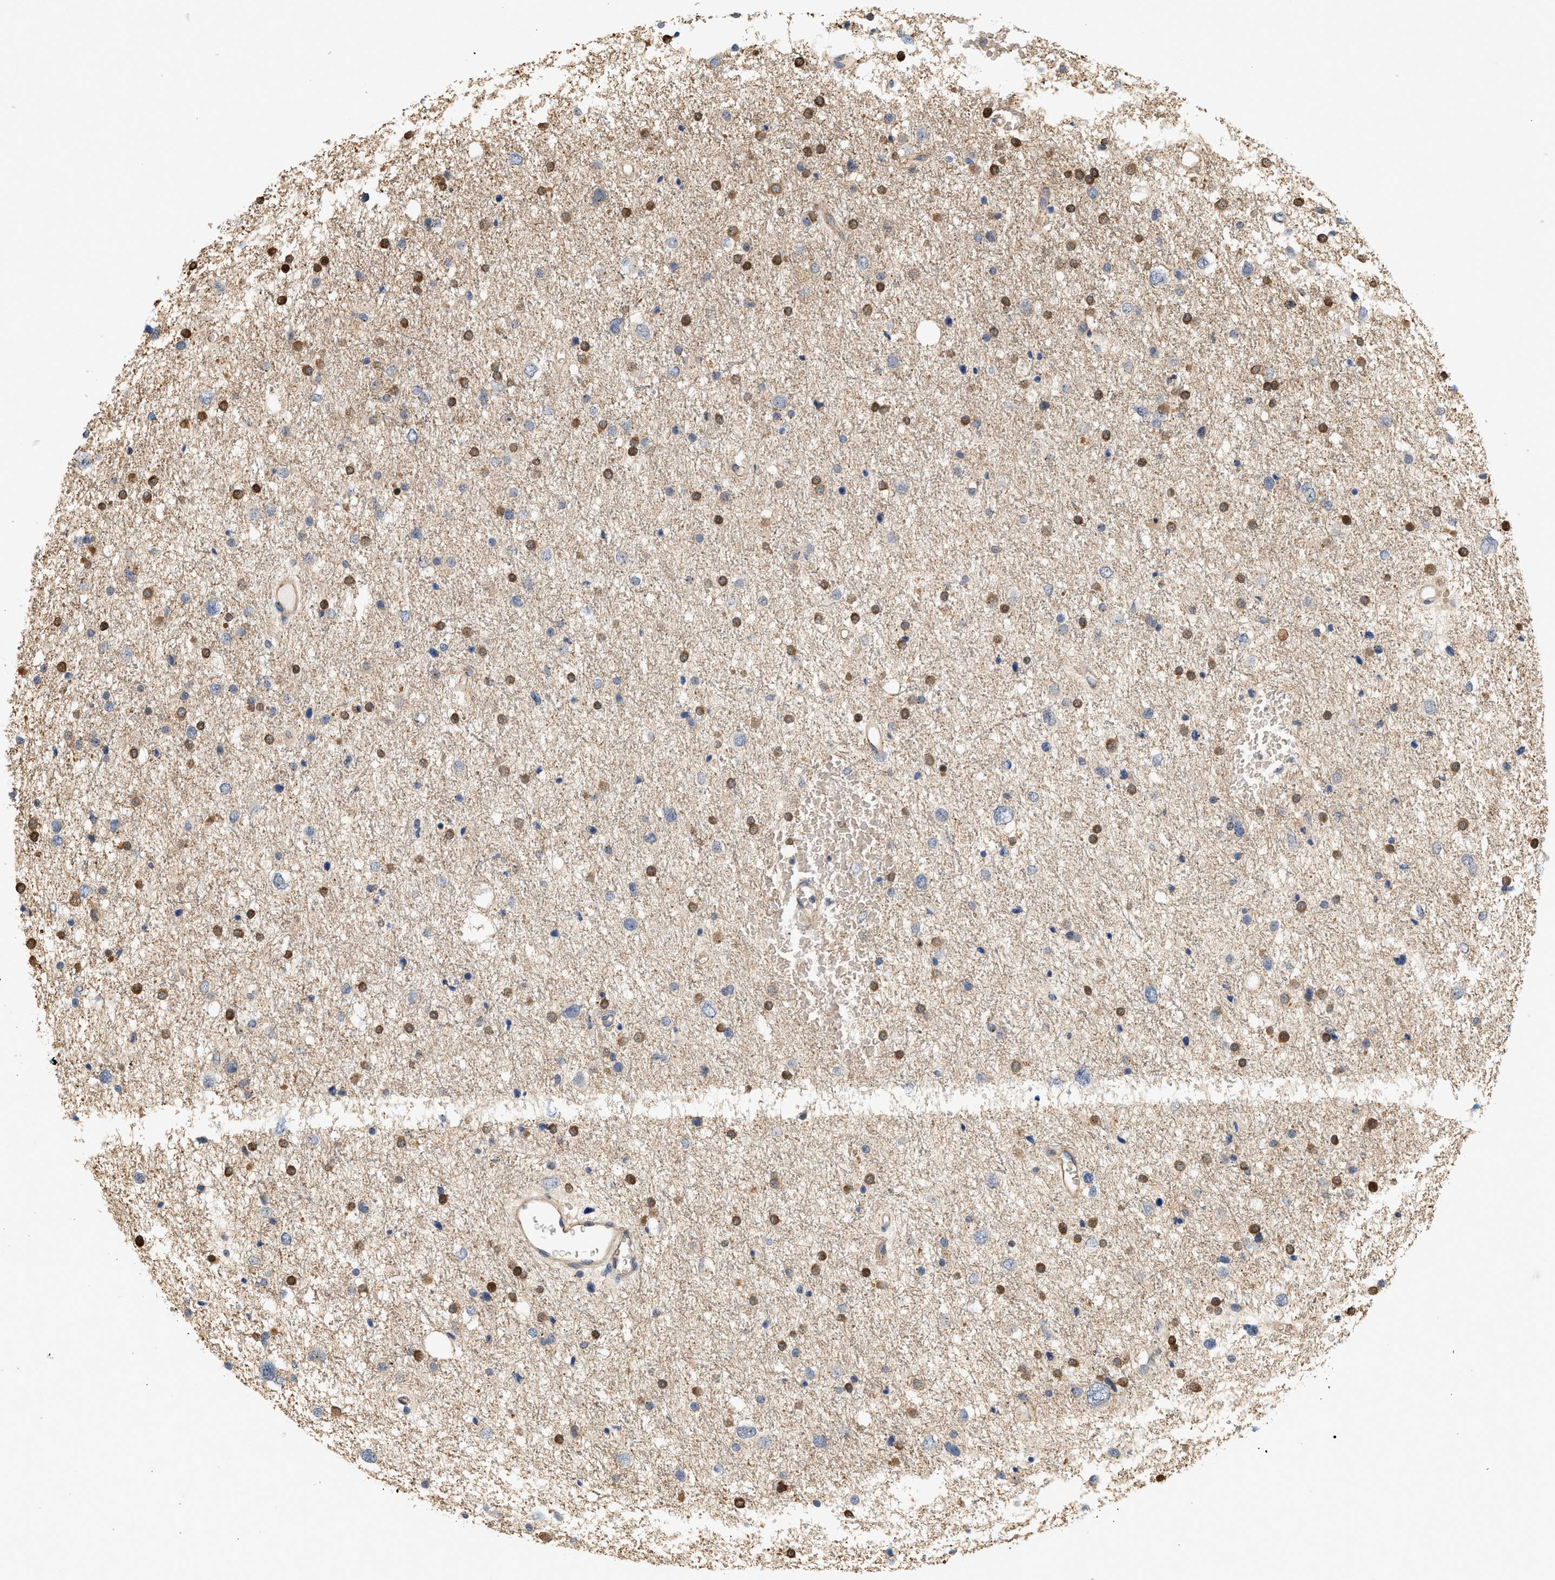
{"staining": {"intensity": "moderate", "quantity": "25%-75%", "location": "cytoplasmic/membranous,nuclear"}, "tissue": "glioma", "cell_type": "Tumor cells", "image_type": "cancer", "snomed": [{"axis": "morphology", "description": "Glioma, malignant, Low grade"}, {"axis": "topography", "description": "Brain"}], "caption": "Immunohistochemical staining of glioma exhibits medium levels of moderate cytoplasmic/membranous and nuclear protein positivity in about 25%-75% of tumor cells.", "gene": "CTXN1", "patient": {"sex": "female", "age": 37}}